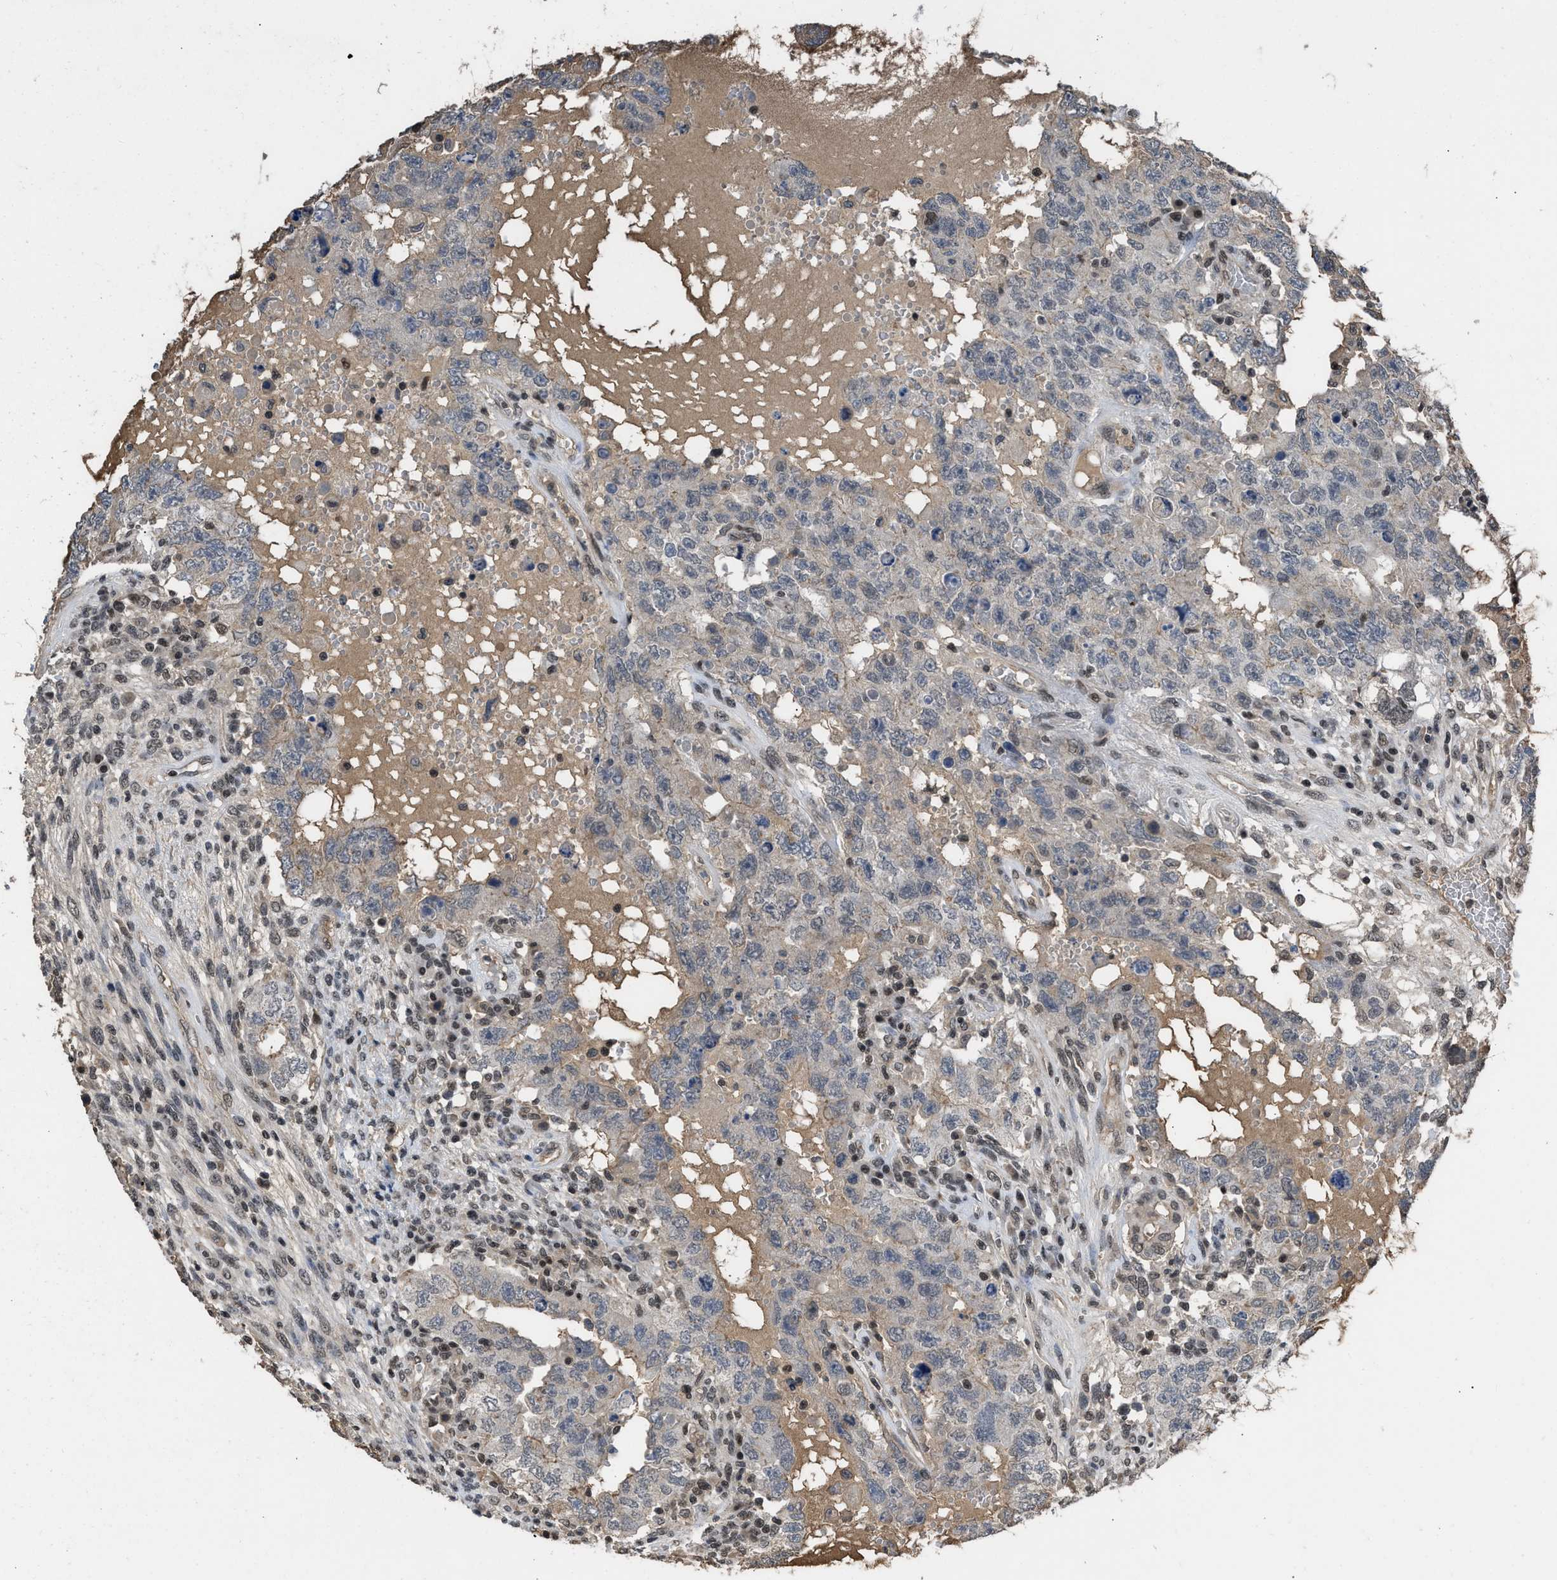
{"staining": {"intensity": "weak", "quantity": "<25%", "location": "nuclear"}, "tissue": "testis cancer", "cell_type": "Tumor cells", "image_type": "cancer", "snomed": [{"axis": "morphology", "description": "Carcinoma, Embryonal, NOS"}, {"axis": "topography", "description": "Testis"}], "caption": "Tumor cells are negative for brown protein staining in testis cancer (embryonal carcinoma).", "gene": "TERF2IP", "patient": {"sex": "male", "age": 26}}